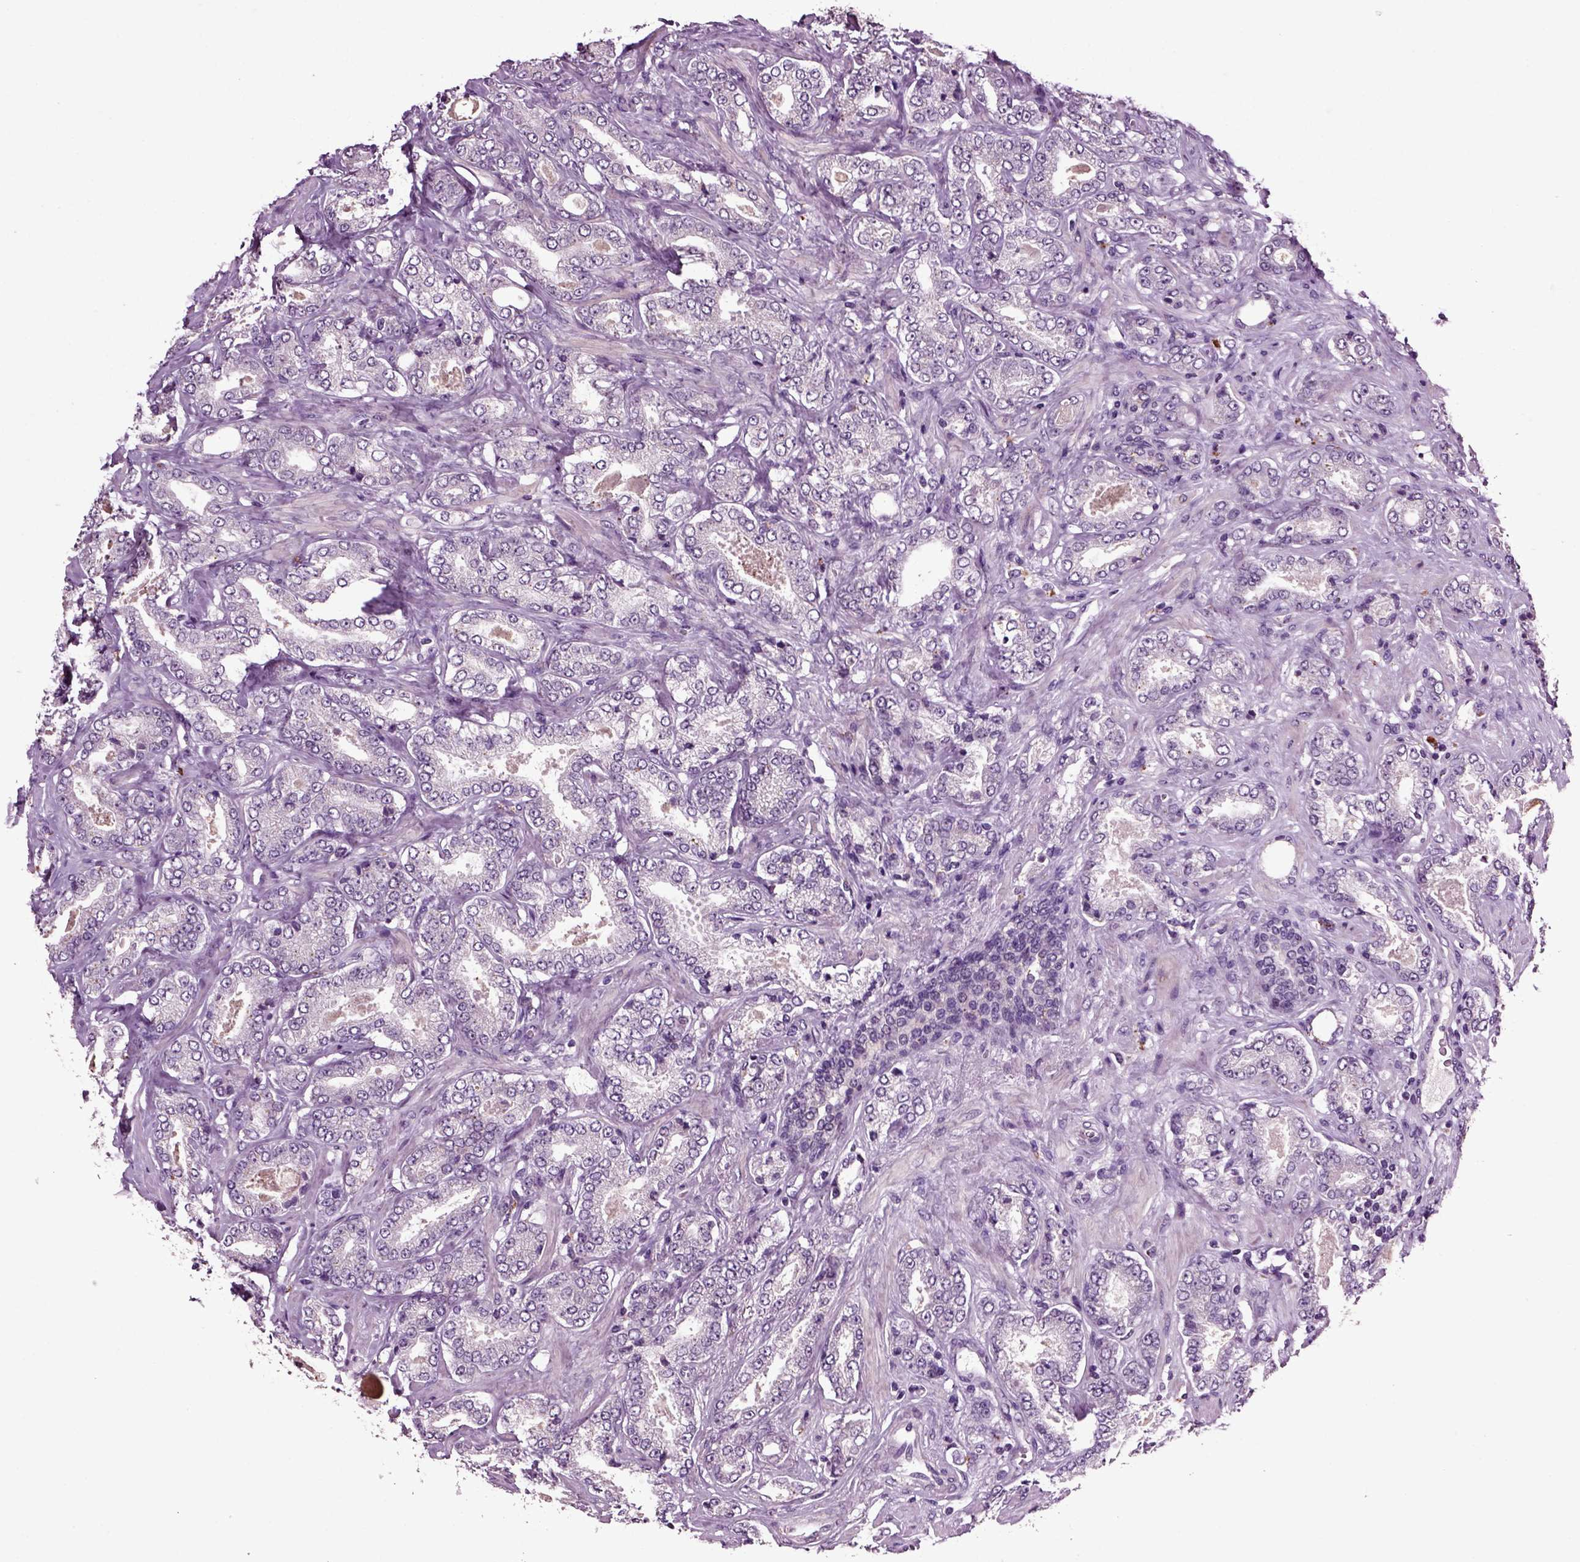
{"staining": {"intensity": "negative", "quantity": "none", "location": "none"}, "tissue": "prostate cancer", "cell_type": "Tumor cells", "image_type": "cancer", "snomed": [{"axis": "morphology", "description": "Adenocarcinoma, NOS"}, {"axis": "topography", "description": "Prostate"}], "caption": "Tumor cells are negative for brown protein staining in prostate adenocarcinoma.", "gene": "CRHR1", "patient": {"sex": "male", "age": 64}}